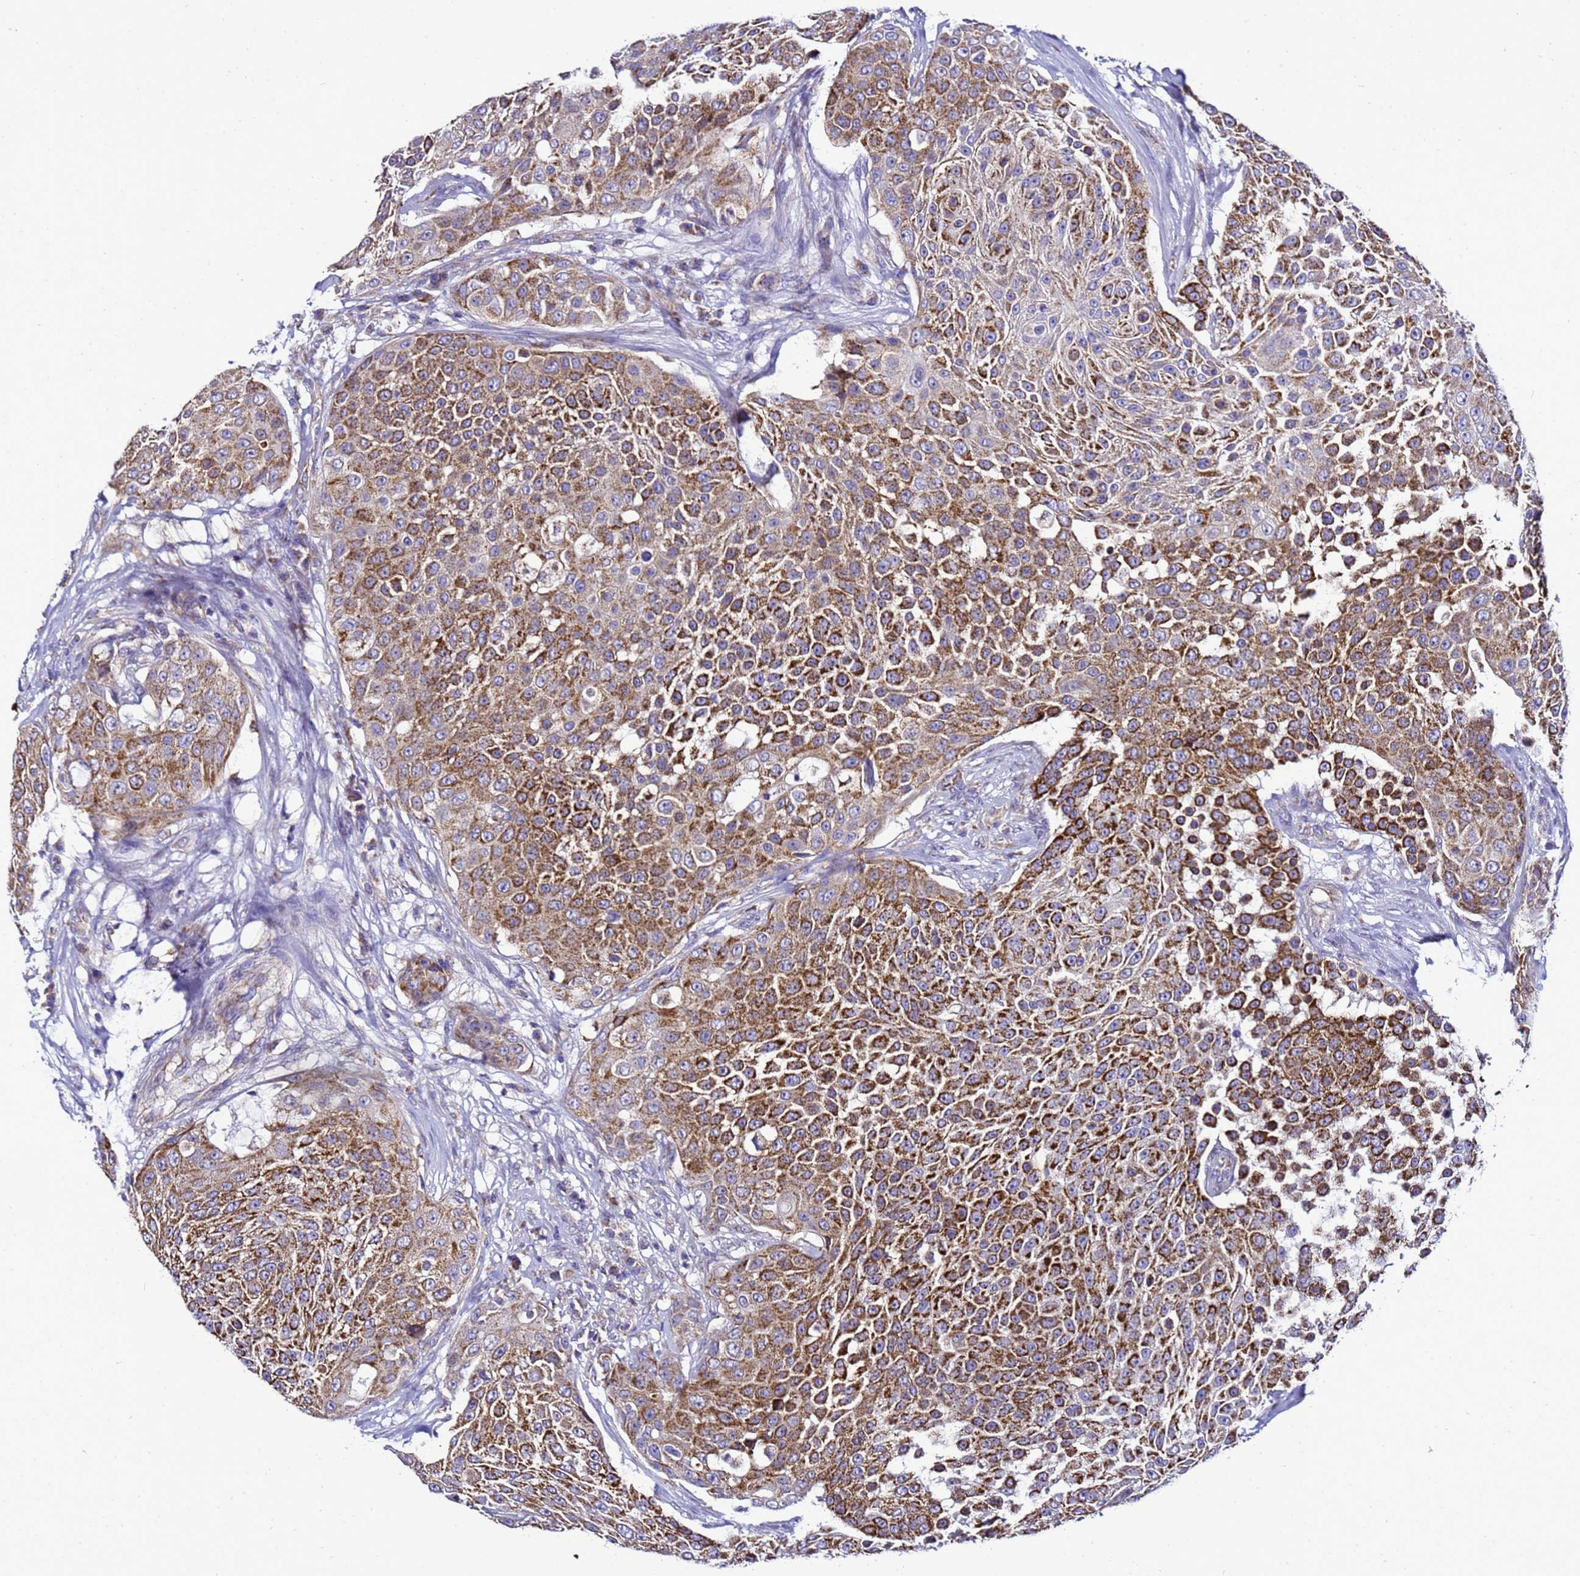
{"staining": {"intensity": "strong", "quantity": ">75%", "location": "cytoplasmic/membranous"}, "tissue": "urothelial cancer", "cell_type": "Tumor cells", "image_type": "cancer", "snomed": [{"axis": "morphology", "description": "Urothelial carcinoma, High grade"}, {"axis": "topography", "description": "Urinary bladder"}], "caption": "This is an image of IHC staining of urothelial cancer, which shows strong staining in the cytoplasmic/membranous of tumor cells.", "gene": "HIGD2A", "patient": {"sex": "female", "age": 63}}